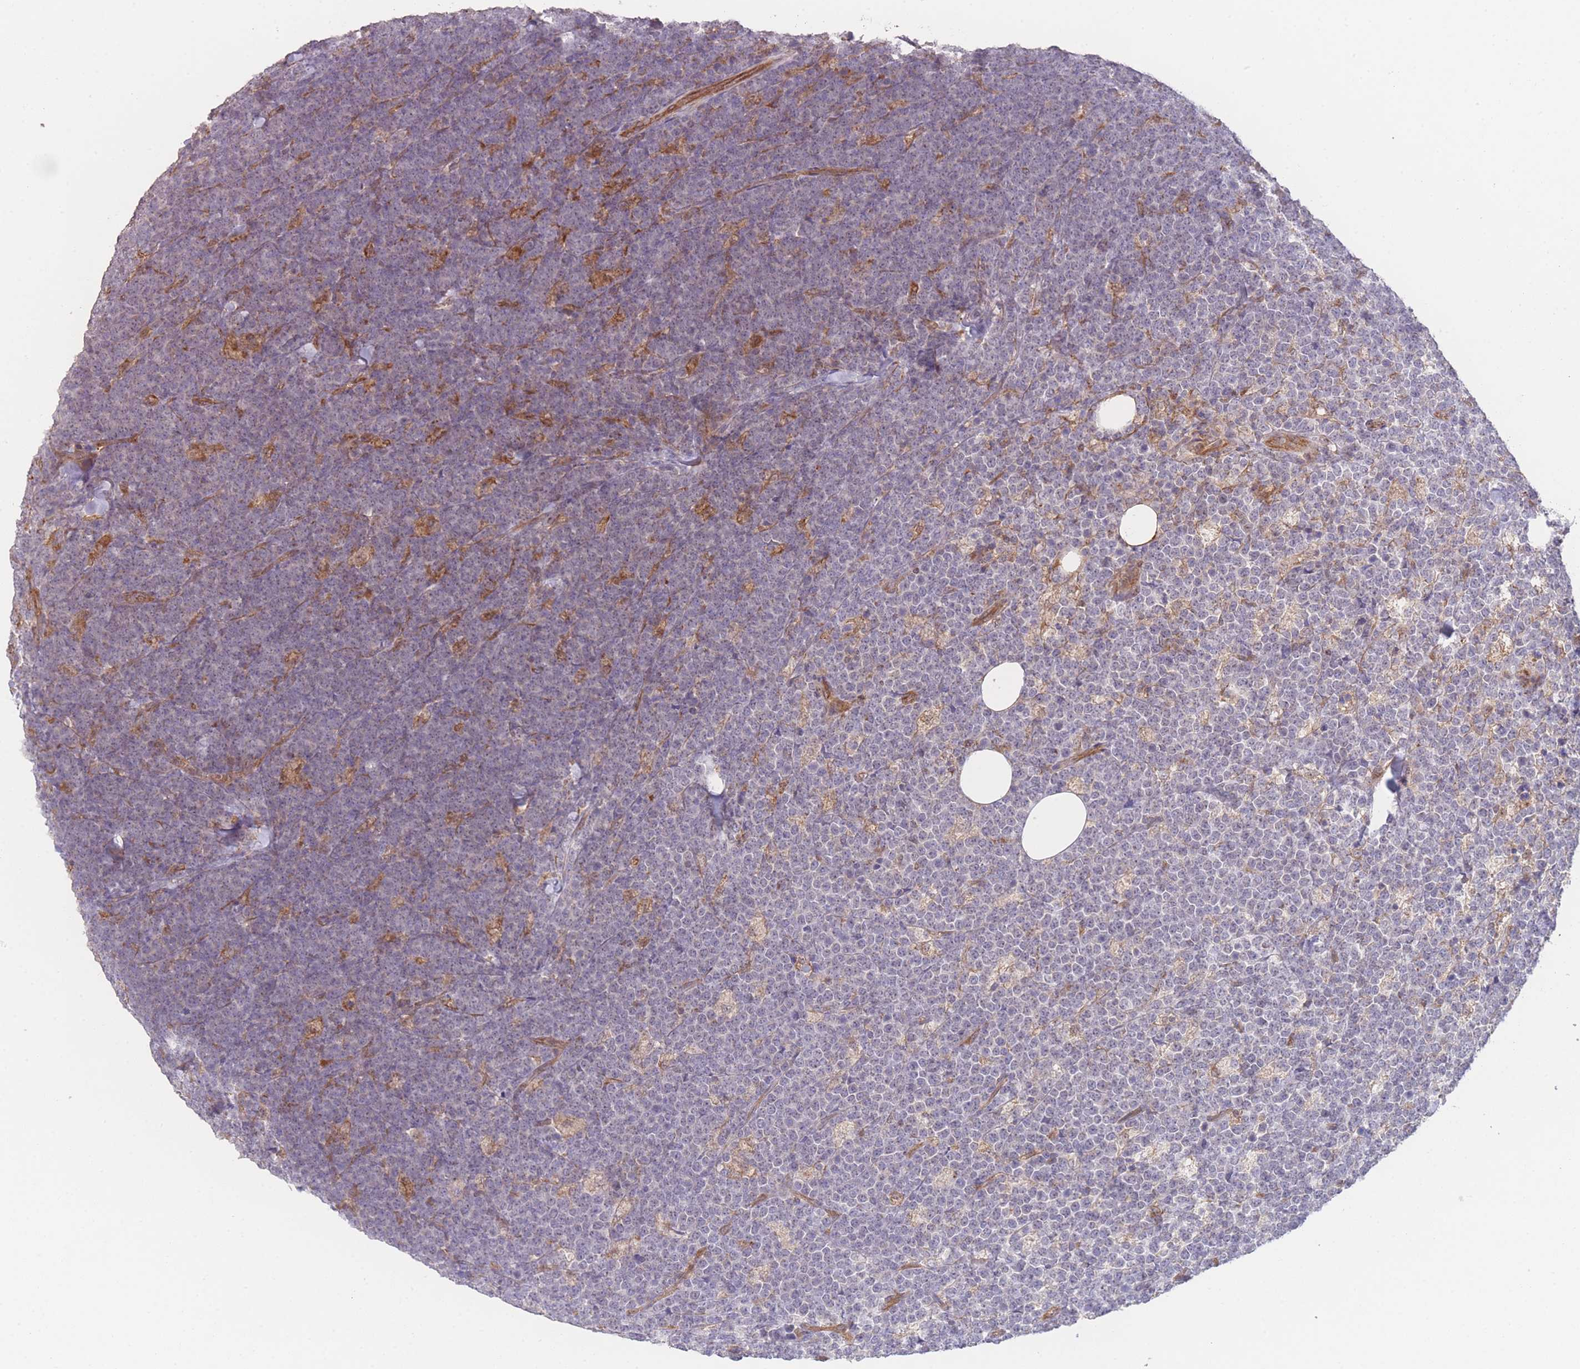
{"staining": {"intensity": "negative", "quantity": "none", "location": "none"}, "tissue": "lymphoma", "cell_type": "Tumor cells", "image_type": "cancer", "snomed": [{"axis": "morphology", "description": "Malignant lymphoma, non-Hodgkin's type, High grade"}, {"axis": "topography", "description": "Small intestine"}], "caption": "The micrograph reveals no staining of tumor cells in lymphoma.", "gene": "PXMP4", "patient": {"sex": "male", "age": 8}}